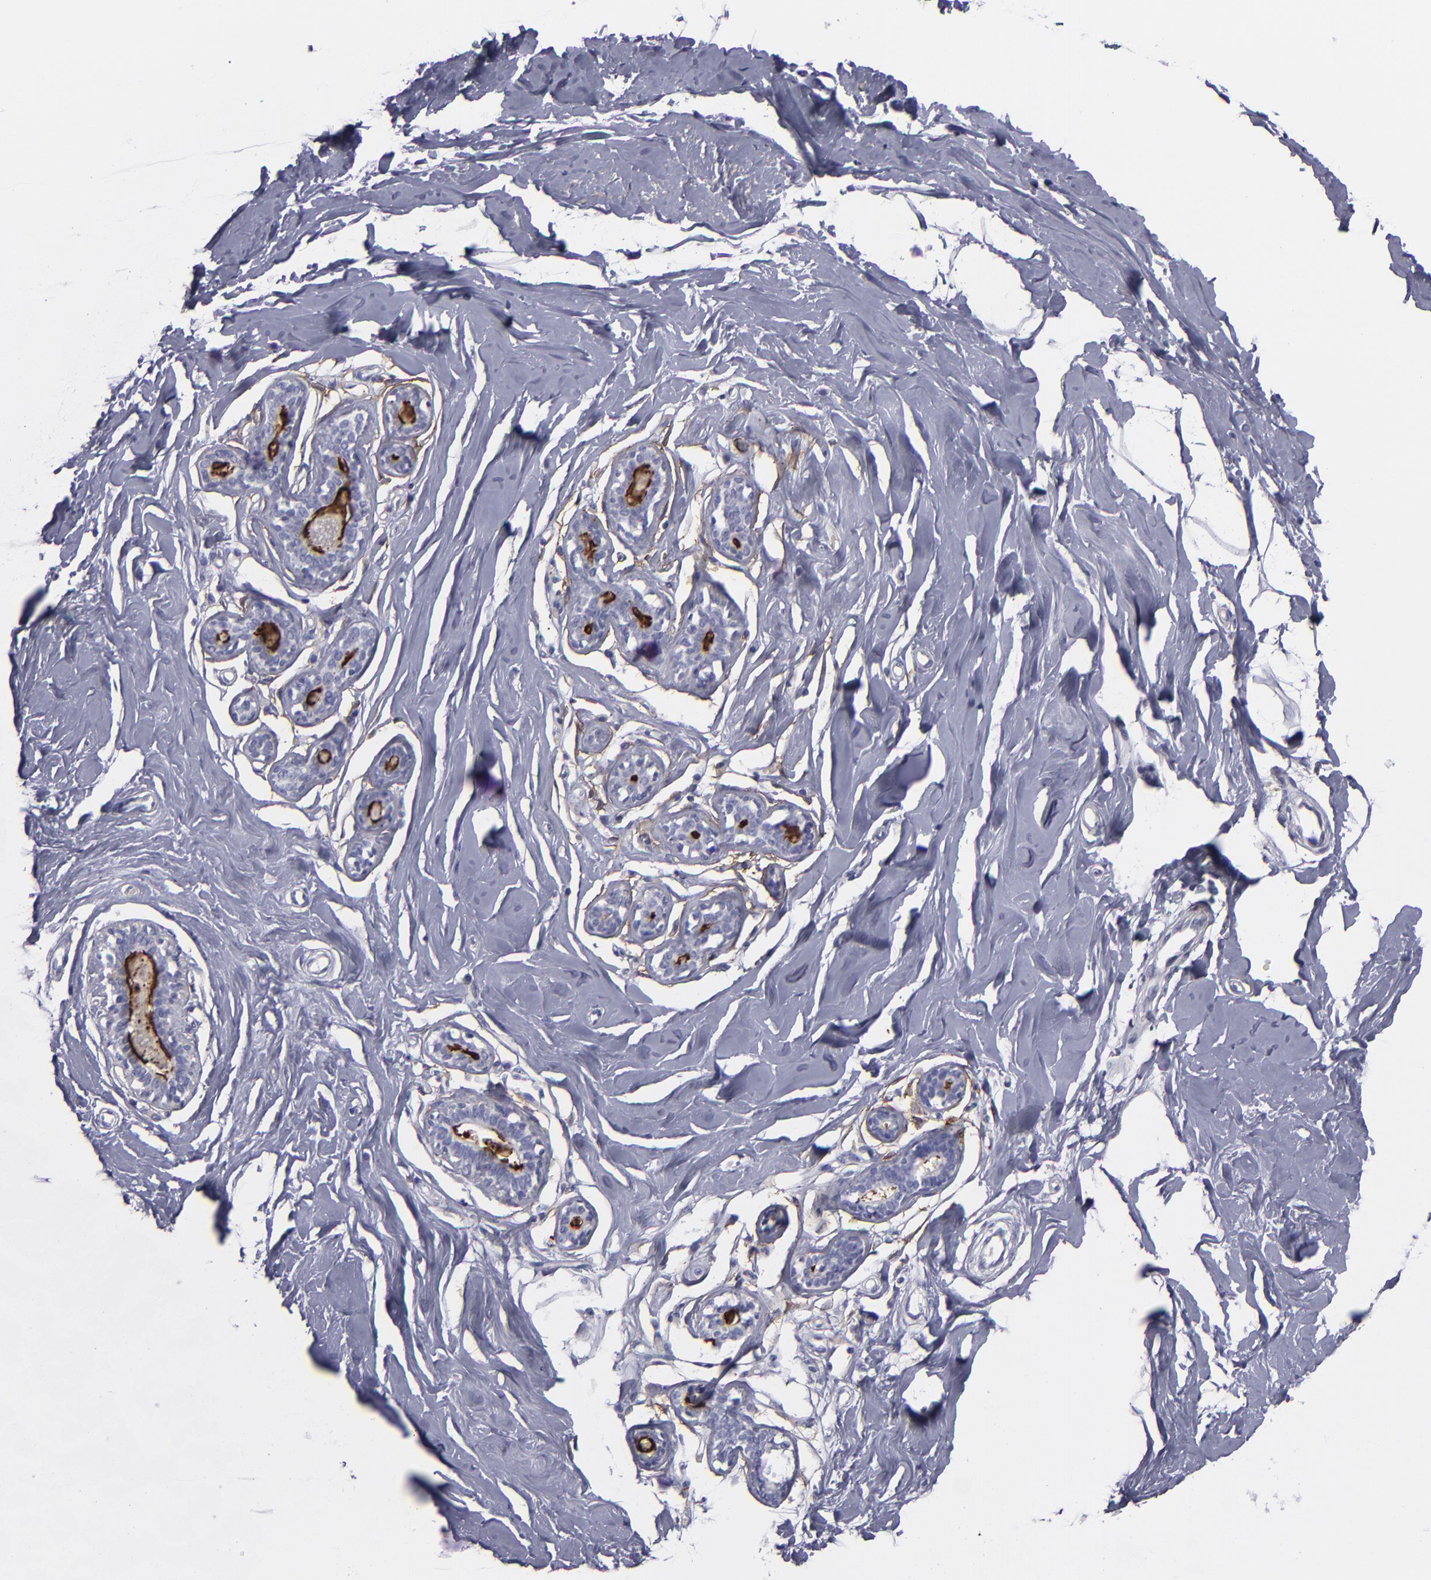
{"staining": {"intensity": "moderate", "quantity": ">75%", "location": "cytoplasmic/membranous"}, "tissue": "breast", "cell_type": "Adipocytes", "image_type": "normal", "snomed": [{"axis": "morphology", "description": "Normal tissue, NOS"}, {"axis": "topography", "description": "Breast"}], "caption": "Protein expression analysis of benign breast displays moderate cytoplasmic/membranous expression in approximately >75% of adipocytes.", "gene": "ANPEP", "patient": {"sex": "female", "age": 23}}